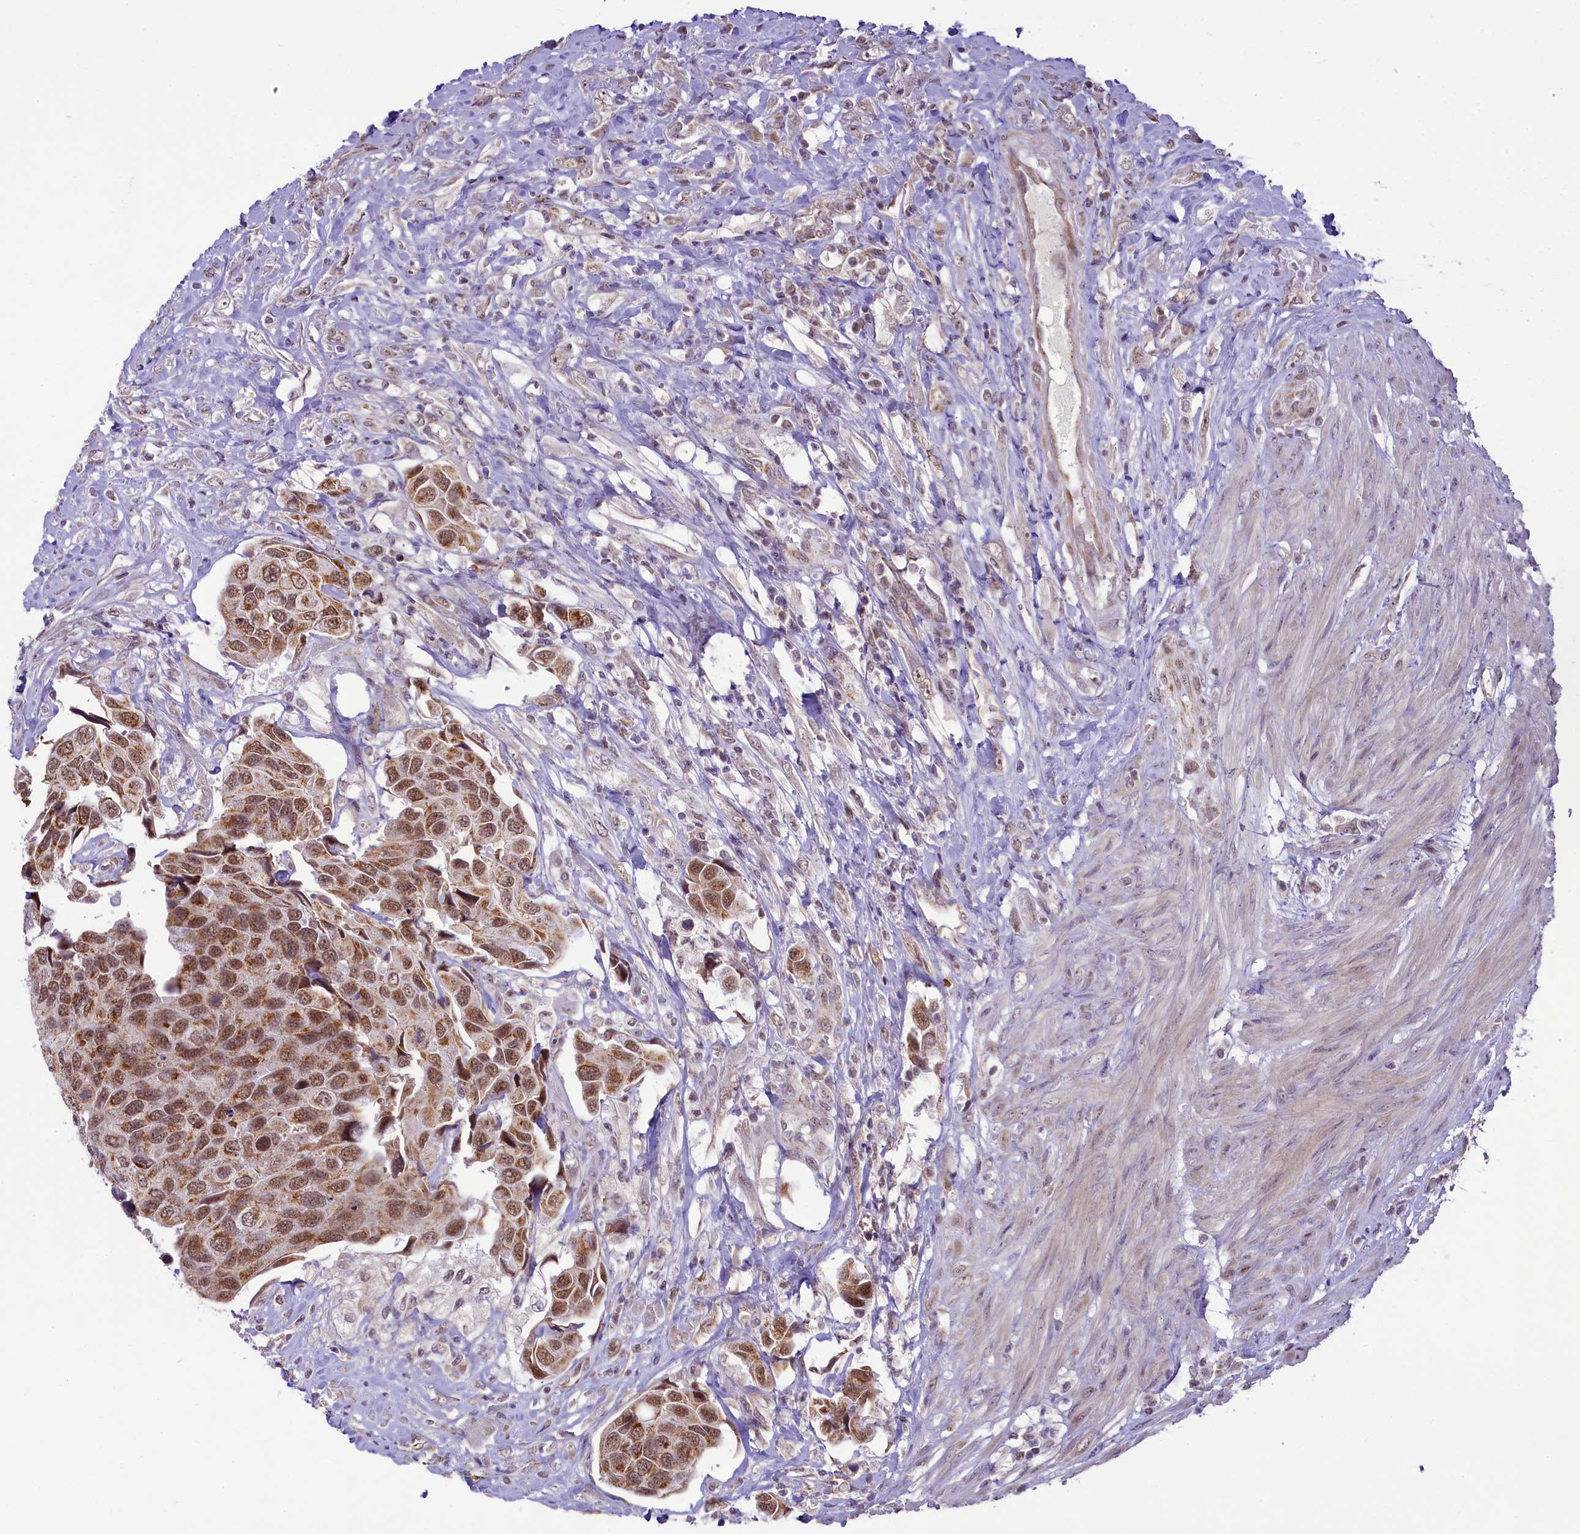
{"staining": {"intensity": "moderate", "quantity": ">75%", "location": "cytoplasmic/membranous,nuclear"}, "tissue": "urothelial cancer", "cell_type": "Tumor cells", "image_type": "cancer", "snomed": [{"axis": "morphology", "description": "Urothelial carcinoma, High grade"}, {"axis": "topography", "description": "Urinary bladder"}], "caption": "Protein expression analysis of human urothelial cancer reveals moderate cytoplasmic/membranous and nuclear positivity in approximately >75% of tumor cells. (DAB = brown stain, brightfield microscopy at high magnification).", "gene": "PAF1", "patient": {"sex": "male", "age": 74}}